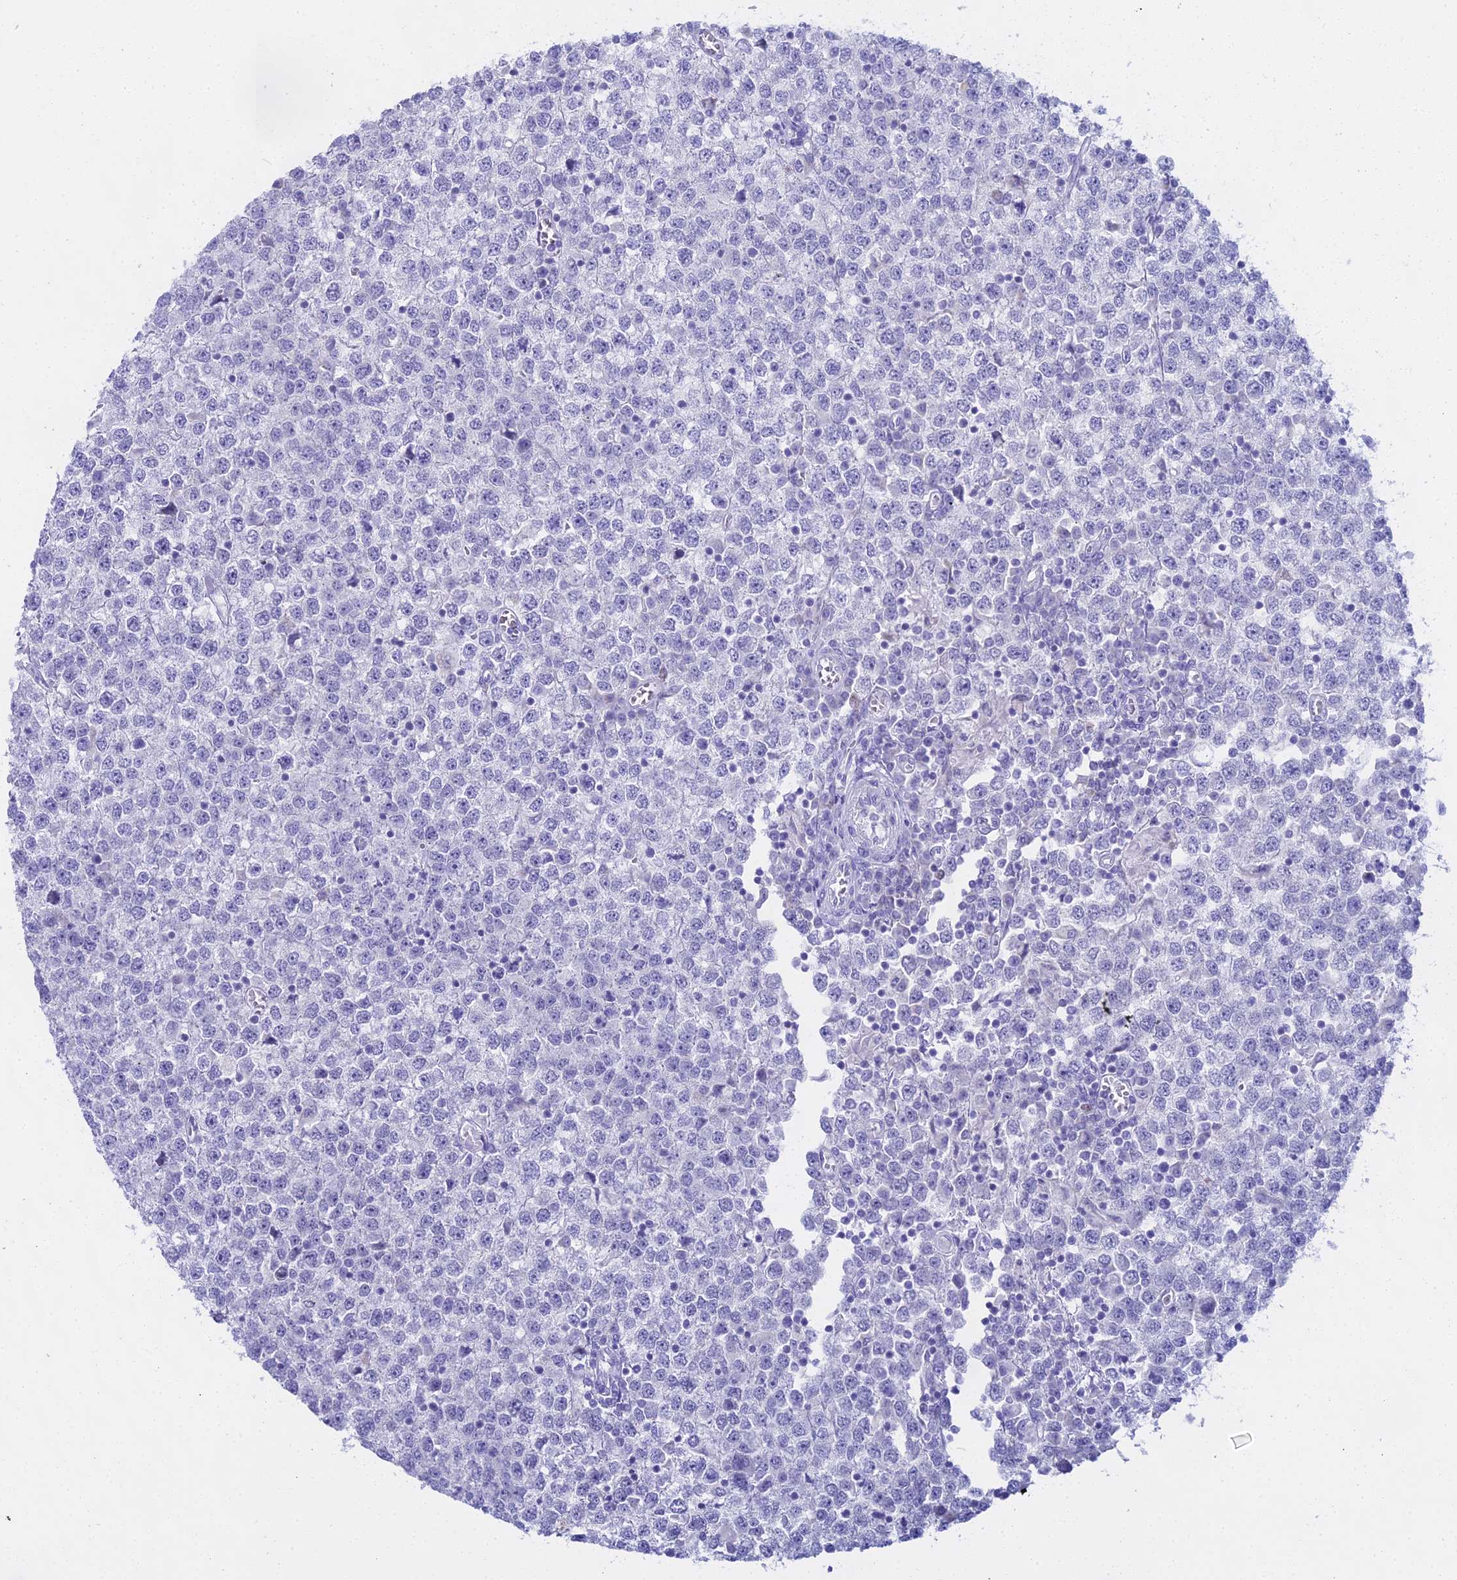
{"staining": {"intensity": "negative", "quantity": "none", "location": "none"}, "tissue": "testis cancer", "cell_type": "Tumor cells", "image_type": "cancer", "snomed": [{"axis": "morphology", "description": "Seminoma, NOS"}, {"axis": "topography", "description": "Testis"}], "caption": "This is an immunohistochemistry image of seminoma (testis). There is no expression in tumor cells.", "gene": "CGB2", "patient": {"sex": "male", "age": 65}}